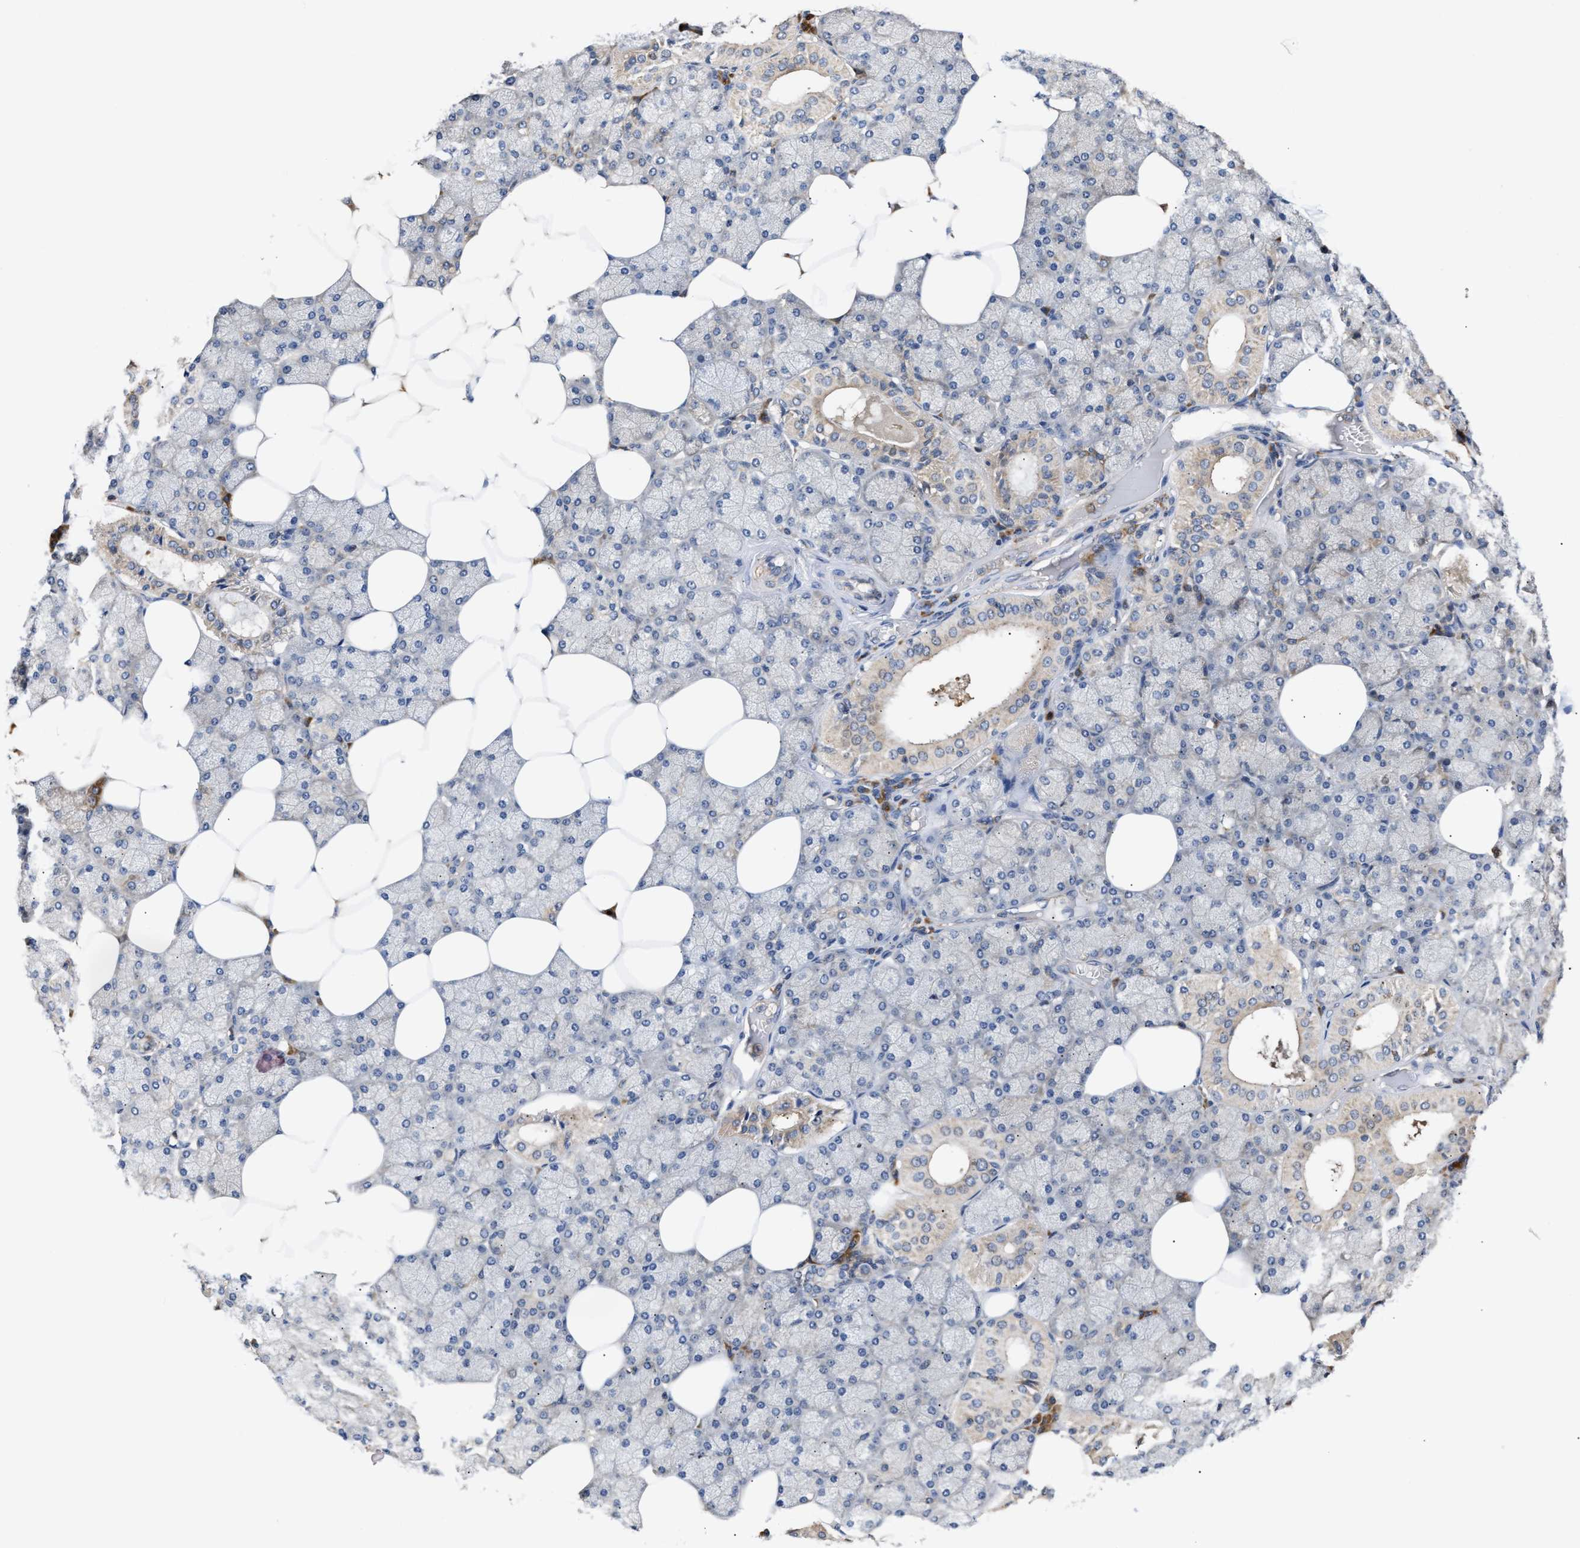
{"staining": {"intensity": "moderate", "quantity": "25%-75%", "location": "cytoplasmic/membranous"}, "tissue": "salivary gland", "cell_type": "Glandular cells", "image_type": "normal", "snomed": [{"axis": "morphology", "description": "Normal tissue, NOS"}, {"axis": "topography", "description": "Salivary gland"}], "caption": "About 25%-75% of glandular cells in benign salivary gland reveal moderate cytoplasmic/membranous protein positivity as visualized by brown immunohistochemical staining.", "gene": "CLIP2", "patient": {"sex": "male", "age": 62}}